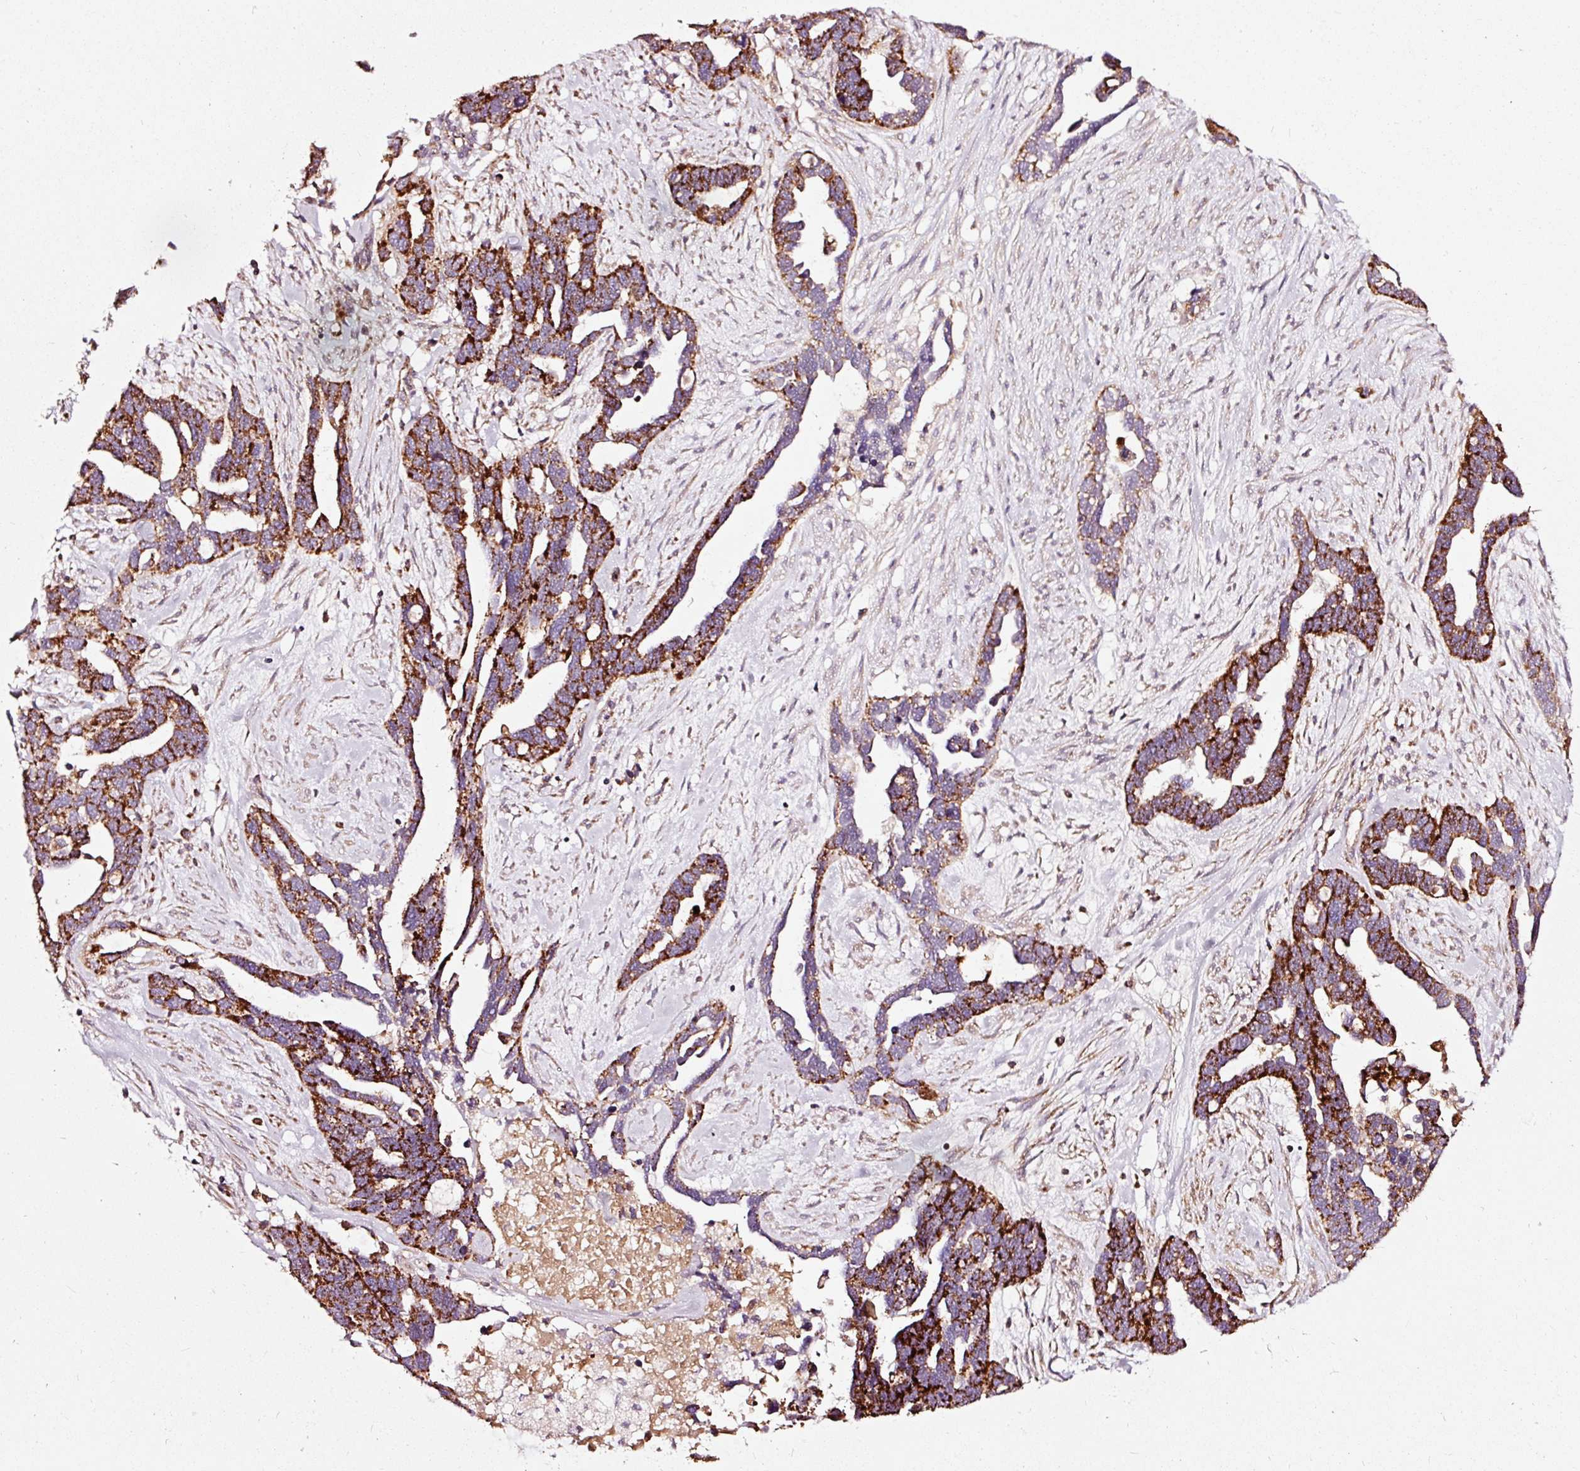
{"staining": {"intensity": "strong", "quantity": ">75%", "location": "cytoplasmic/membranous"}, "tissue": "ovarian cancer", "cell_type": "Tumor cells", "image_type": "cancer", "snomed": [{"axis": "morphology", "description": "Cystadenocarcinoma, serous, NOS"}, {"axis": "topography", "description": "Ovary"}], "caption": "Immunohistochemistry histopathology image of neoplastic tissue: human ovarian serous cystadenocarcinoma stained using immunohistochemistry reveals high levels of strong protein expression localized specifically in the cytoplasmic/membranous of tumor cells, appearing as a cytoplasmic/membranous brown color.", "gene": "TPM1", "patient": {"sex": "female", "age": 54}}